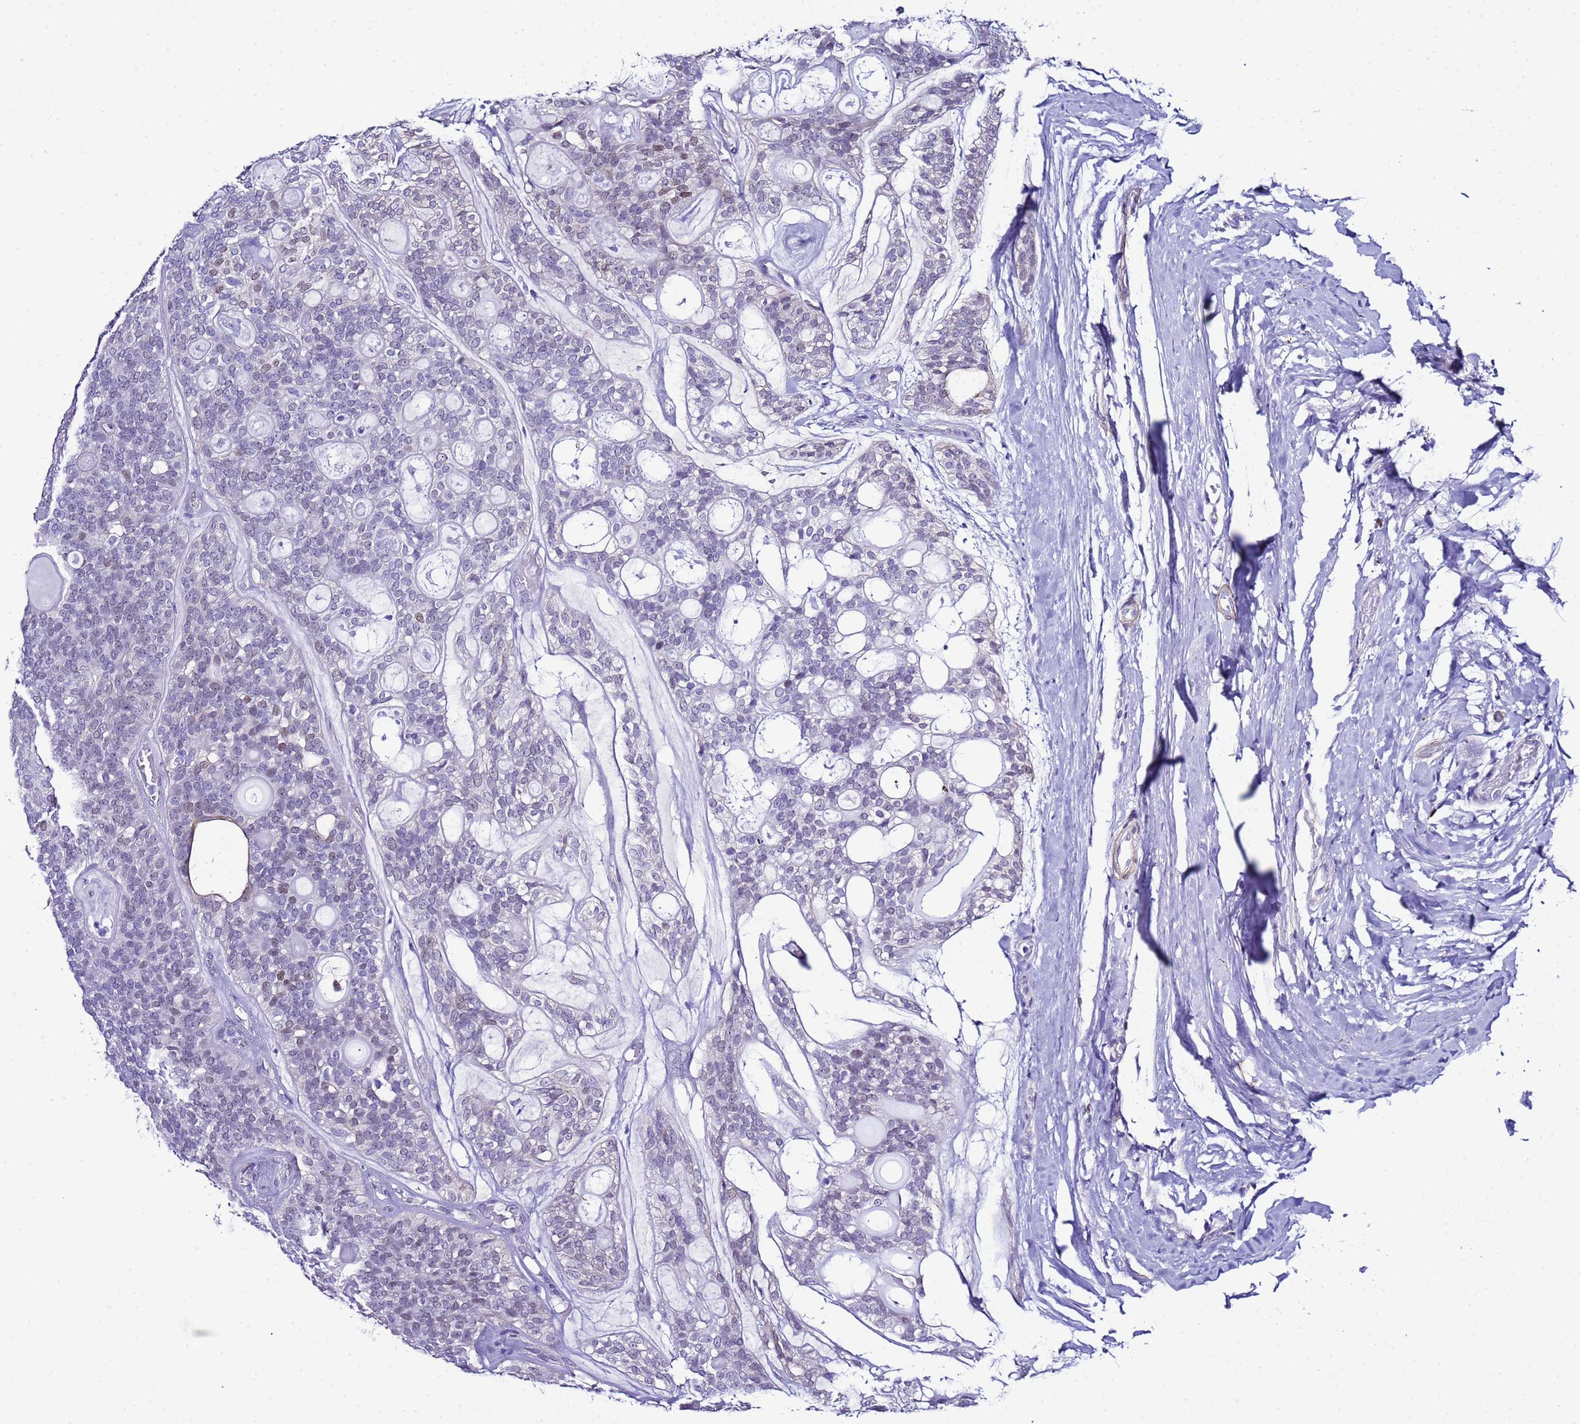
{"staining": {"intensity": "weak", "quantity": "25%-75%", "location": "nuclear"}, "tissue": "head and neck cancer", "cell_type": "Tumor cells", "image_type": "cancer", "snomed": [{"axis": "morphology", "description": "Adenocarcinoma, NOS"}, {"axis": "topography", "description": "Head-Neck"}], "caption": "Head and neck adenocarcinoma stained with a brown dye demonstrates weak nuclear positive staining in about 25%-75% of tumor cells.", "gene": "BCL7A", "patient": {"sex": "male", "age": 66}}